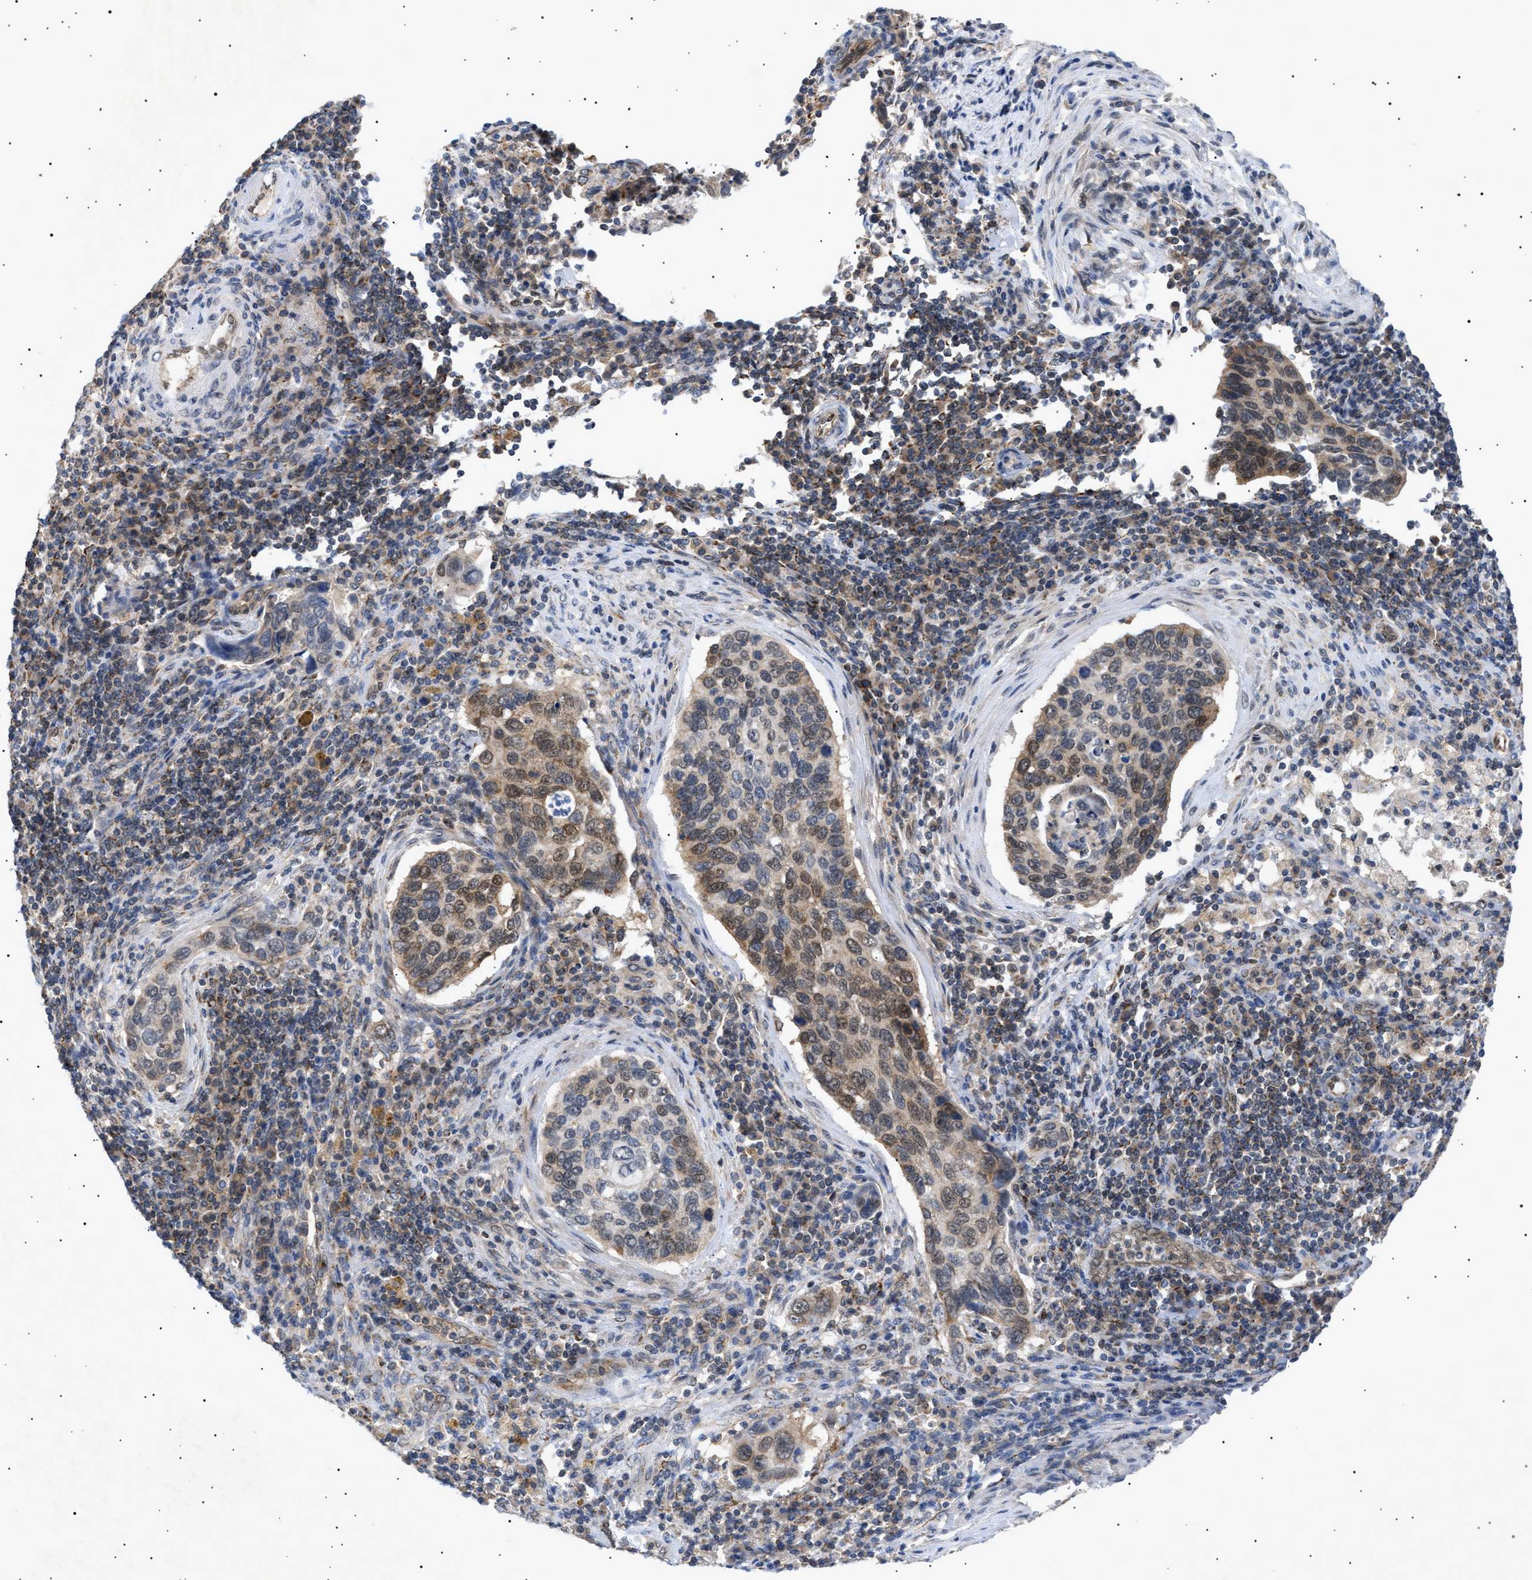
{"staining": {"intensity": "weak", "quantity": "25%-75%", "location": "cytoplasmic/membranous"}, "tissue": "cervical cancer", "cell_type": "Tumor cells", "image_type": "cancer", "snomed": [{"axis": "morphology", "description": "Squamous cell carcinoma, NOS"}, {"axis": "topography", "description": "Cervix"}], "caption": "DAB (3,3'-diaminobenzidine) immunohistochemical staining of cervical squamous cell carcinoma reveals weak cytoplasmic/membranous protein staining in approximately 25%-75% of tumor cells.", "gene": "SIRT5", "patient": {"sex": "female", "age": 53}}